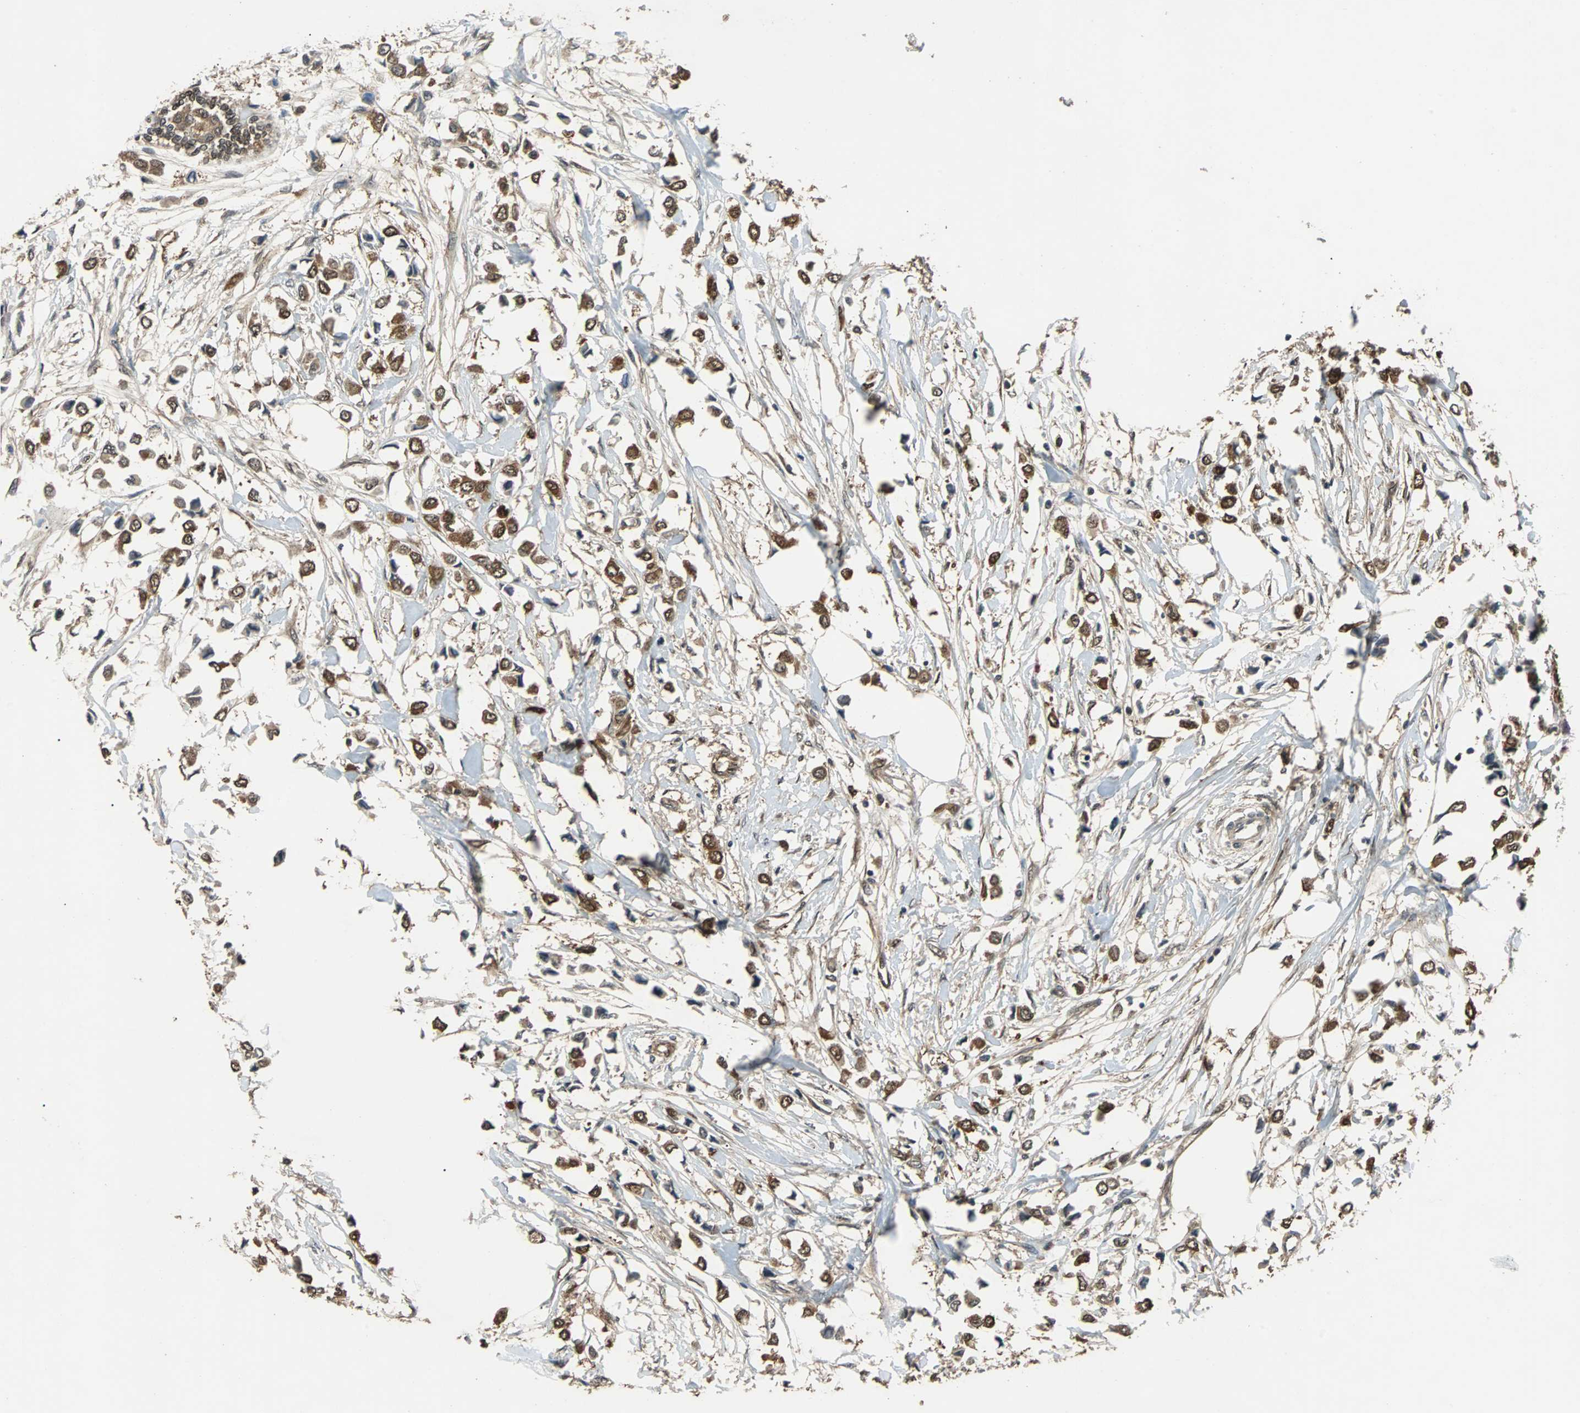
{"staining": {"intensity": "strong", "quantity": ">75%", "location": "cytoplasmic/membranous,nuclear"}, "tissue": "breast cancer", "cell_type": "Tumor cells", "image_type": "cancer", "snomed": [{"axis": "morphology", "description": "Lobular carcinoma"}, {"axis": "topography", "description": "Breast"}], "caption": "Immunohistochemistry (IHC) image of human breast lobular carcinoma stained for a protein (brown), which reveals high levels of strong cytoplasmic/membranous and nuclear staining in about >75% of tumor cells.", "gene": "PRDX6", "patient": {"sex": "female", "age": 51}}